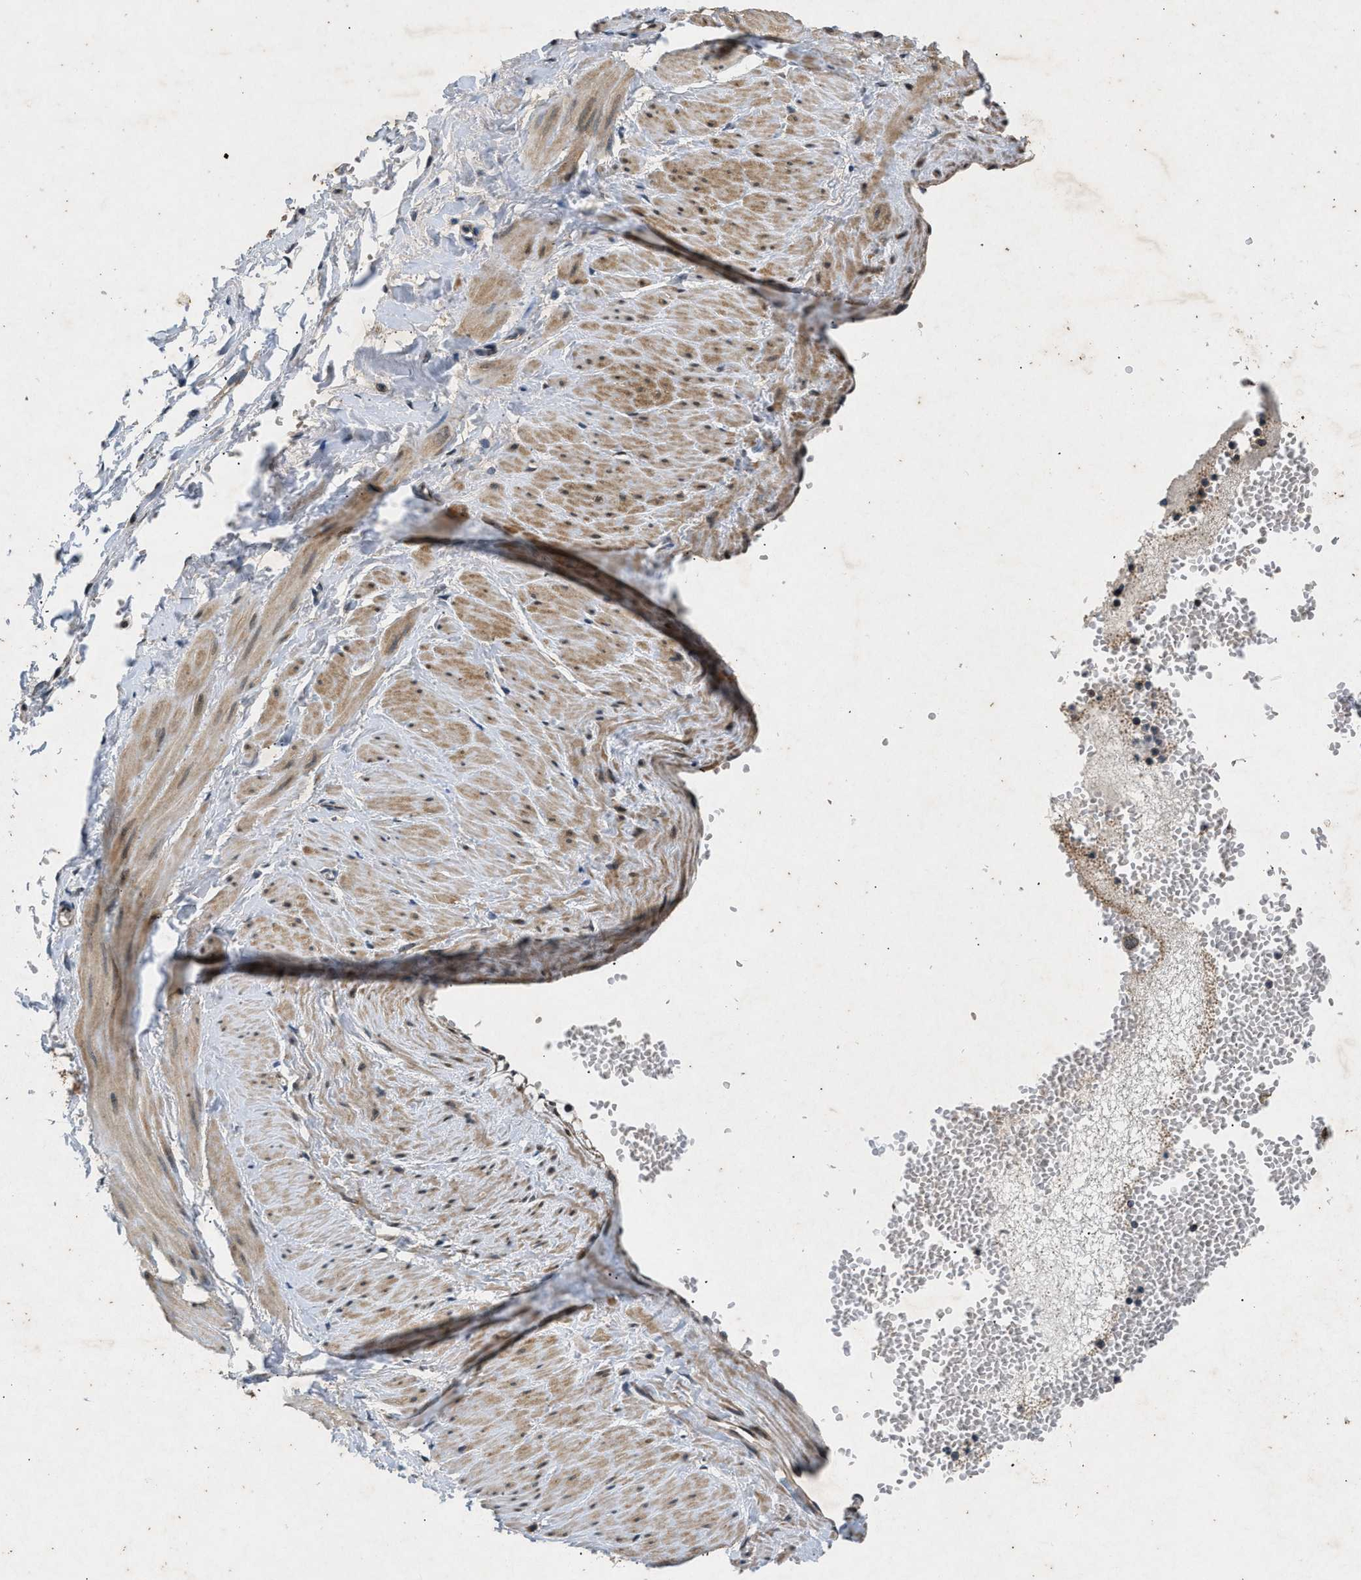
{"staining": {"intensity": "moderate", "quantity": "25%-75%", "location": "cytoplasmic/membranous"}, "tissue": "adipose tissue", "cell_type": "Adipocytes", "image_type": "normal", "snomed": [{"axis": "morphology", "description": "Normal tissue, NOS"}, {"axis": "topography", "description": "Soft tissue"}], "caption": "A medium amount of moderate cytoplasmic/membranous expression is present in approximately 25%-75% of adipocytes in benign adipose tissue.", "gene": "PRKG2", "patient": {"sex": "male", "age": 72}}